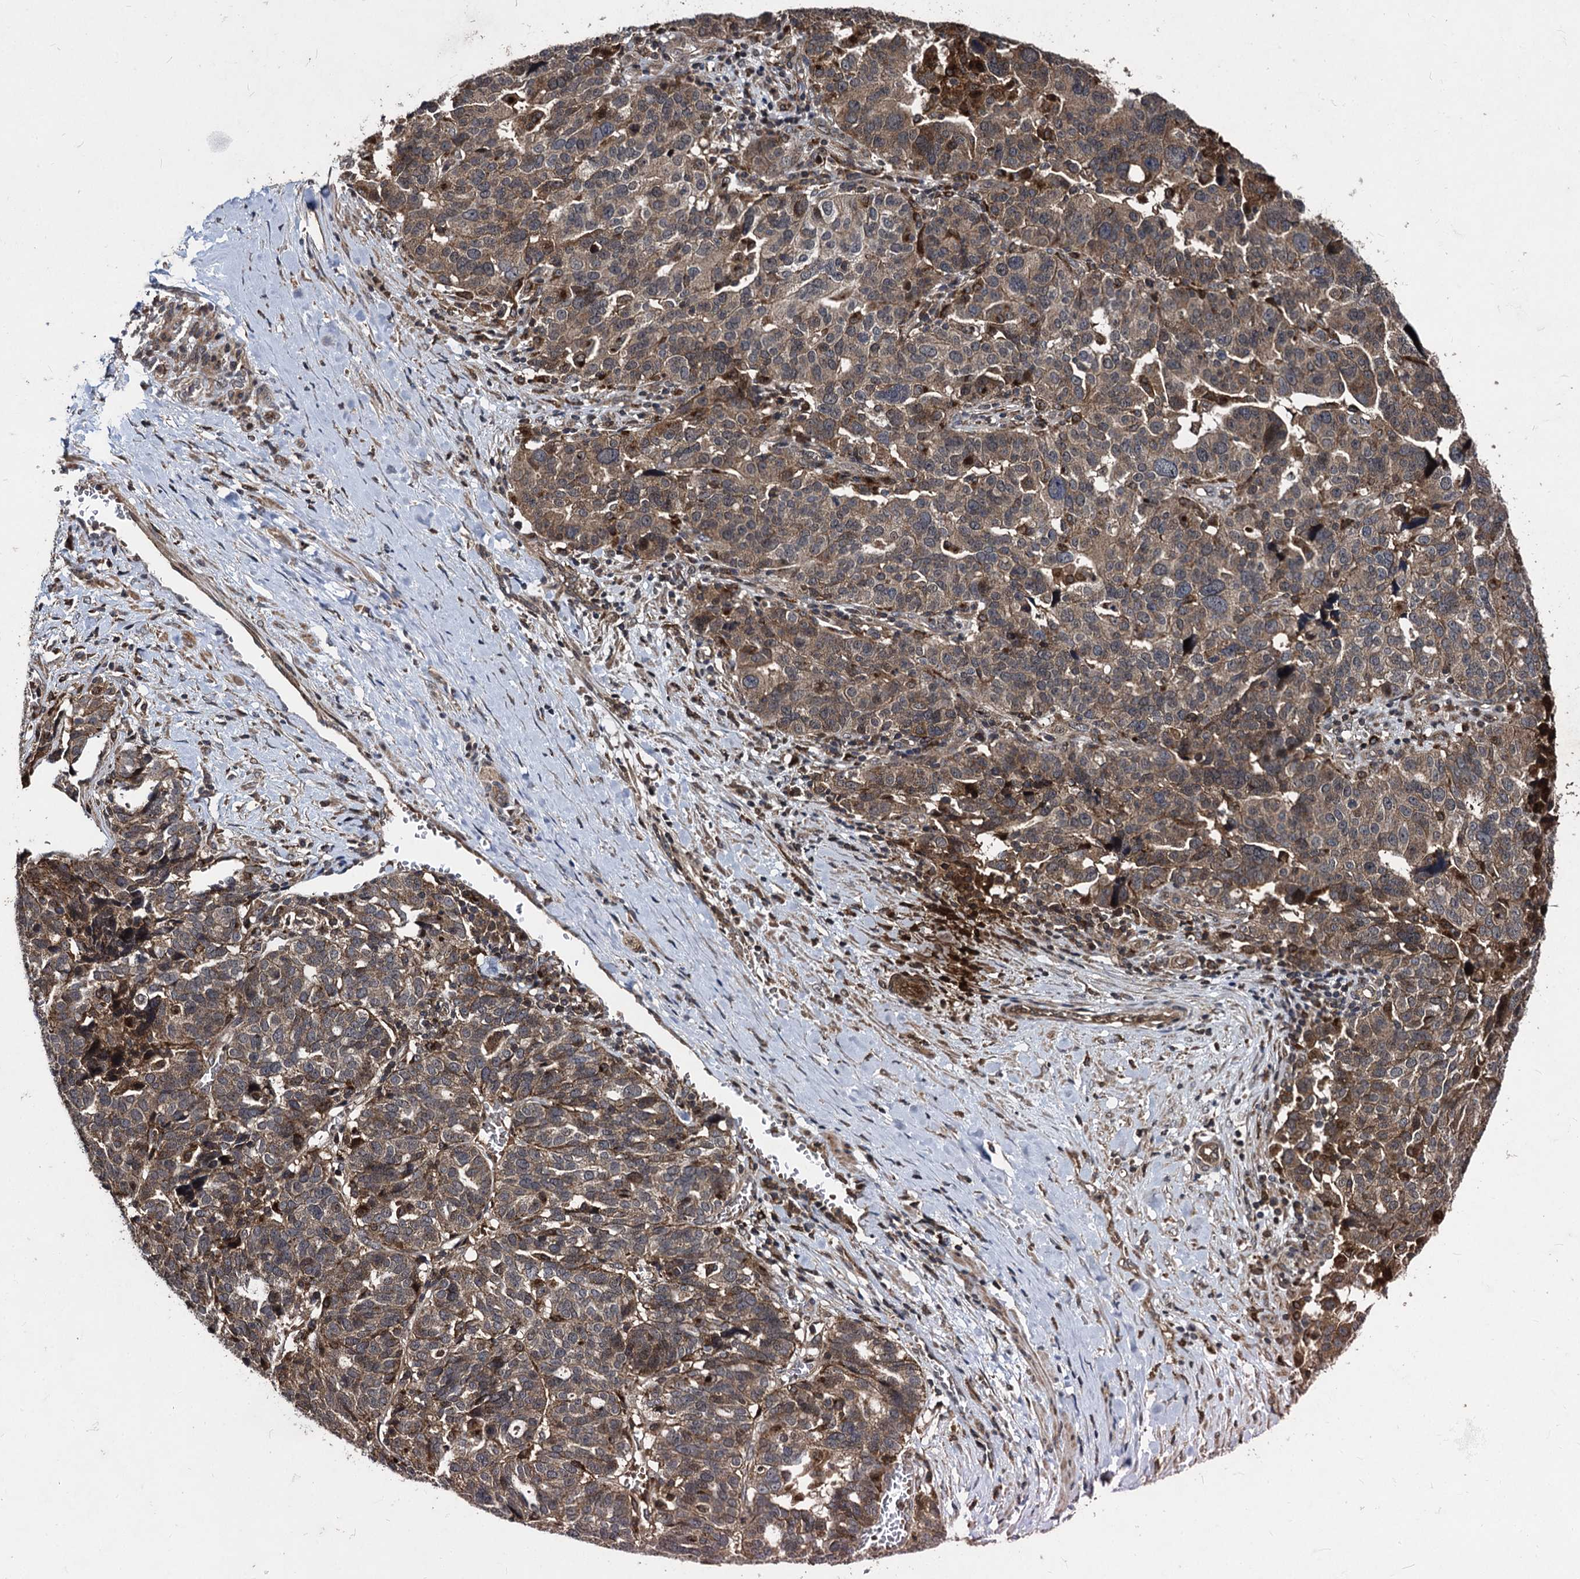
{"staining": {"intensity": "moderate", "quantity": ">75%", "location": "cytoplasmic/membranous"}, "tissue": "ovarian cancer", "cell_type": "Tumor cells", "image_type": "cancer", "snomed": [{"axis": "morphology", "description": "Cystadenocarcinoma, serous, NOS"}, {"axis": "topography", "description": "Ovary"}], "caption": "Ovarian cancer (serous cystadenocarcinoma) stained for a protein (brown) exhibits moderate cytoplasmic/membranous positive staining in approximately >75% of tumor cells.", "gene": "BCL2L2", "patient": {"sex": "female", "age": 59}}